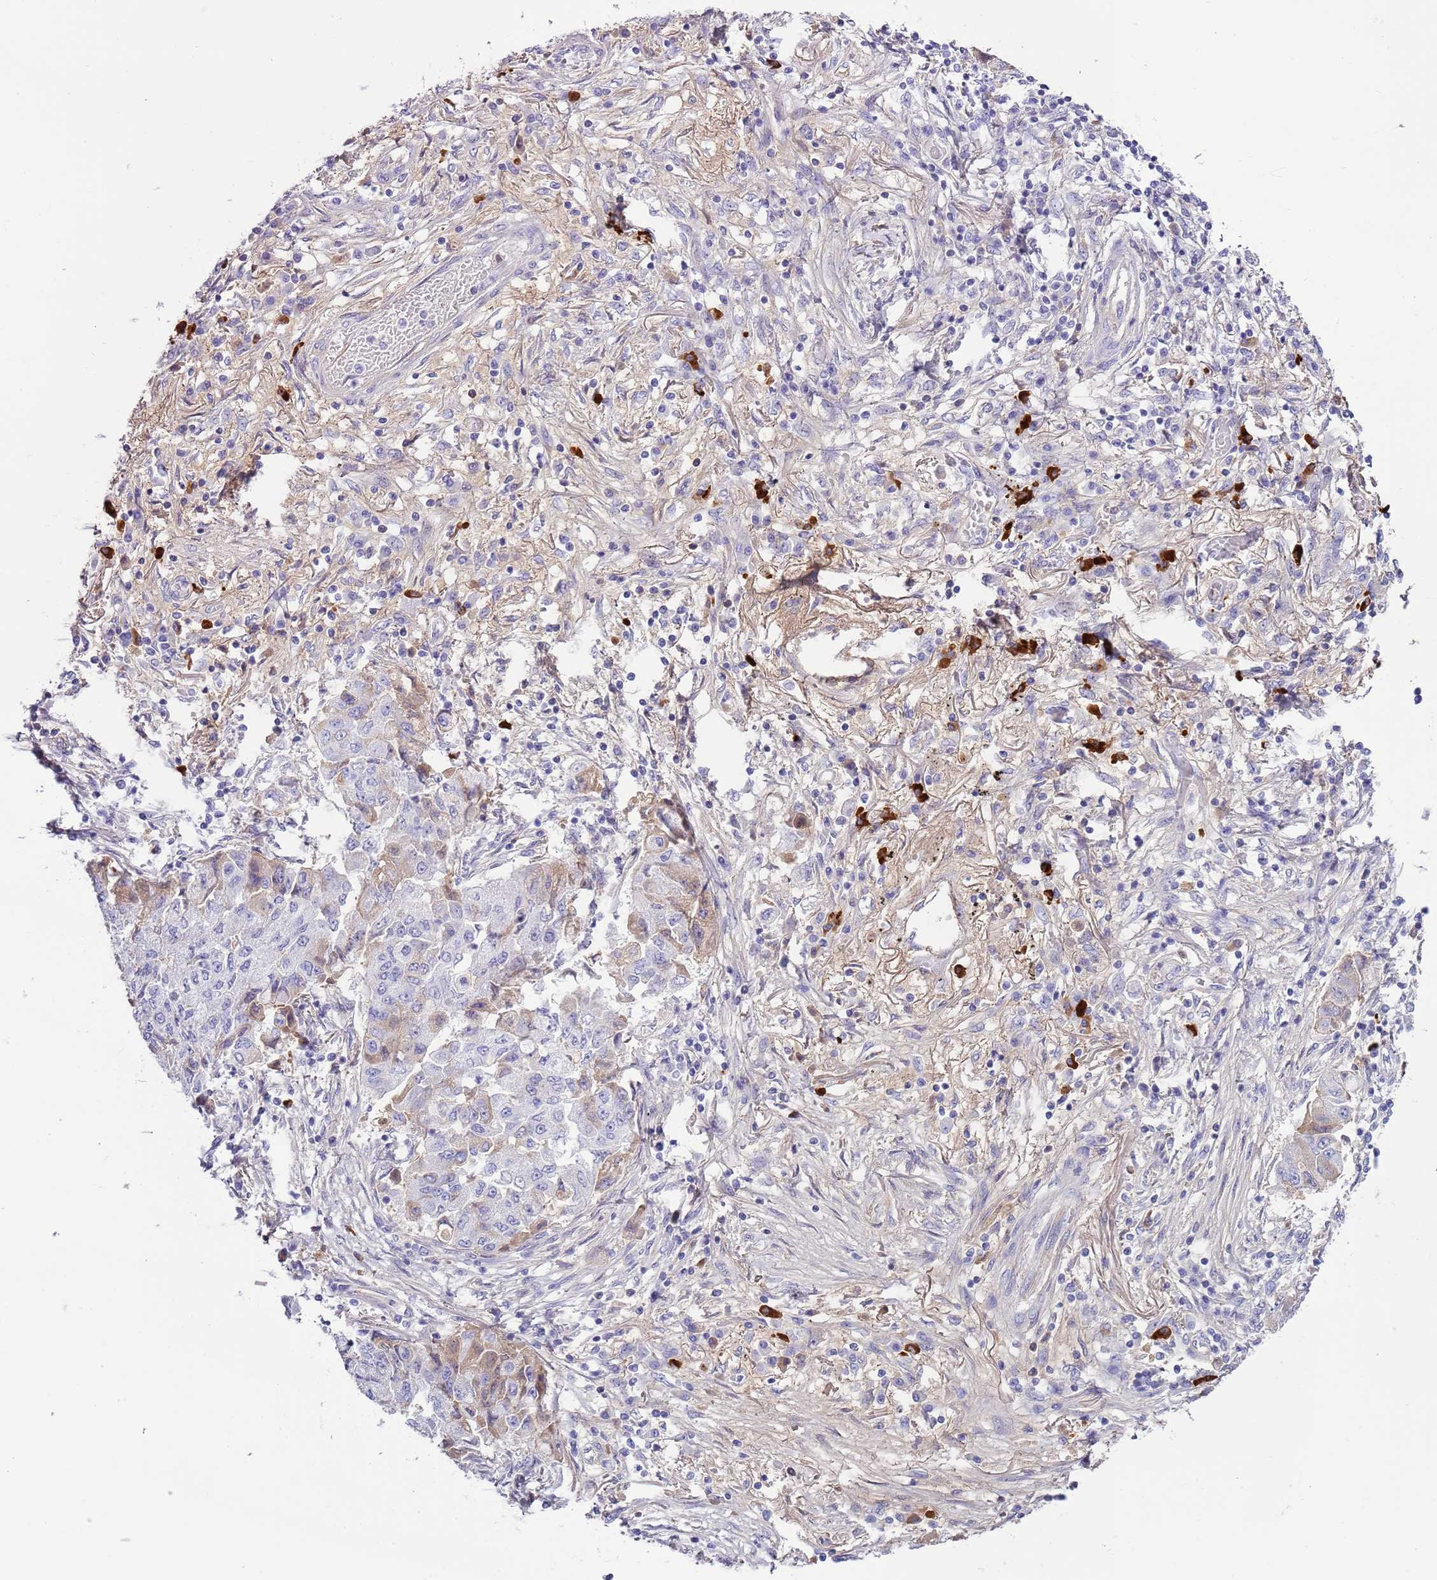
{"staining": {"intensity": "negative", "quantity": "none", "location": "none"}, "tissue": "lung cancer", "cell_type": "Tumor cells", "image_type": "cancer", "snomed": [{"axis": "morphology", "description": "Squamous cell carcinoma, NOS"}, {"axis": "topography", "description": "Lung"}], "caption": "The IHC micrograph has no significant positivity in tumor cells of lung squamous cell carcinoma tissue.", "gene": "IGKV3D-11", "patient": {"sex": "male", "age": 74}}